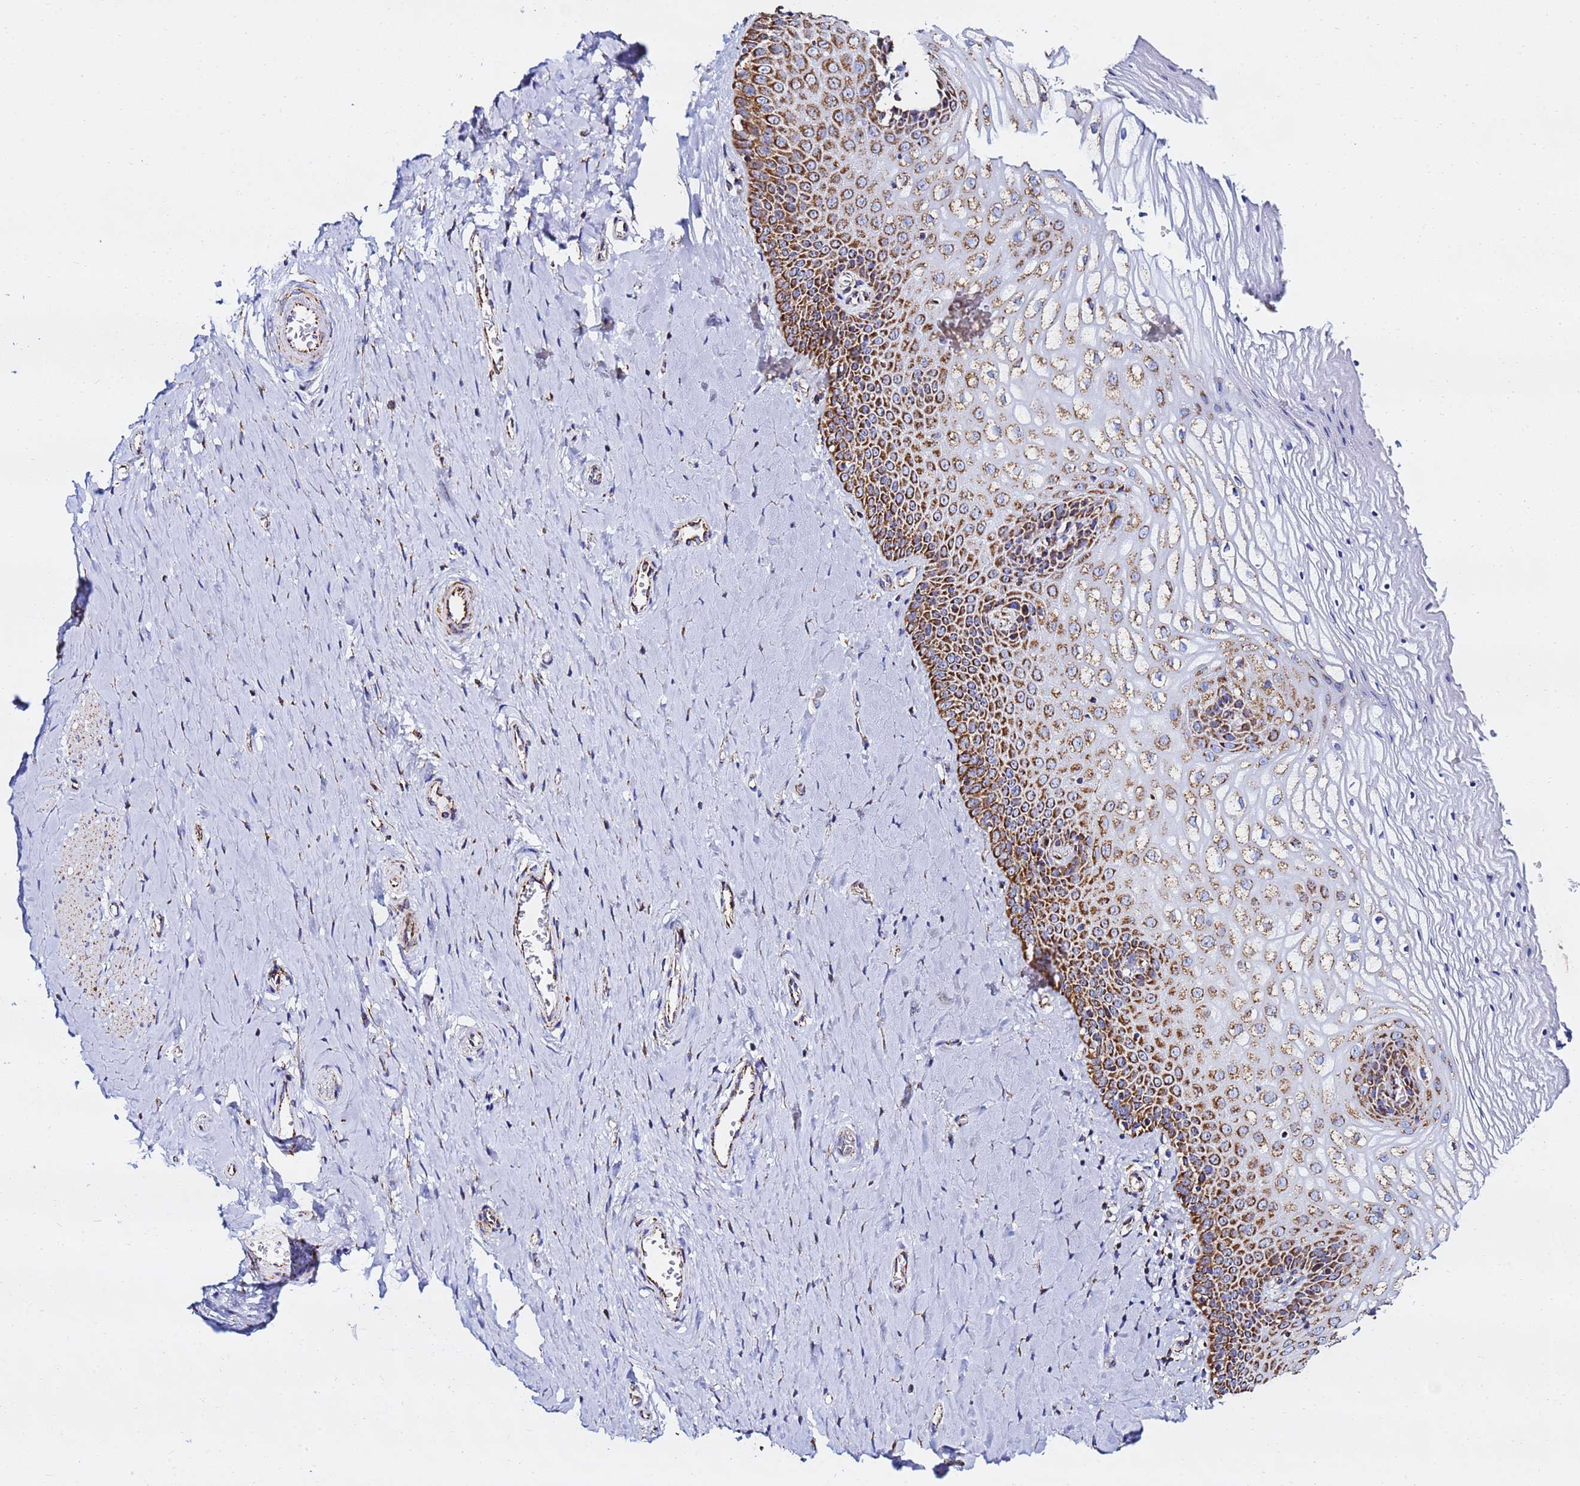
{"staining": {"intensity": "strong", "quantity": "25%-75%", "location": "cytoplasmic/membranous"}, "tissue": "vagina", "cell_type": "Squamous epithelial cells", "image_type": "normal", "snomed": [{"axis": "morphology", "description": "Normal tissue, NOS"}, {"axis": "topography", "description": "Vagina"}], "caption": "A brown stain shows strong cytoplasmic/membranous expression of a protein in squamous epithelial cells of unremarkable human vagina. The protein of interest is stained brown, and the nuclei are stained in blue (DAB (3,3'-diaminobenzidine) IHC with brightfield microscopy, high magnification).", "gene": "PHB2", "patient": {"sex": "female", "age": 65}}